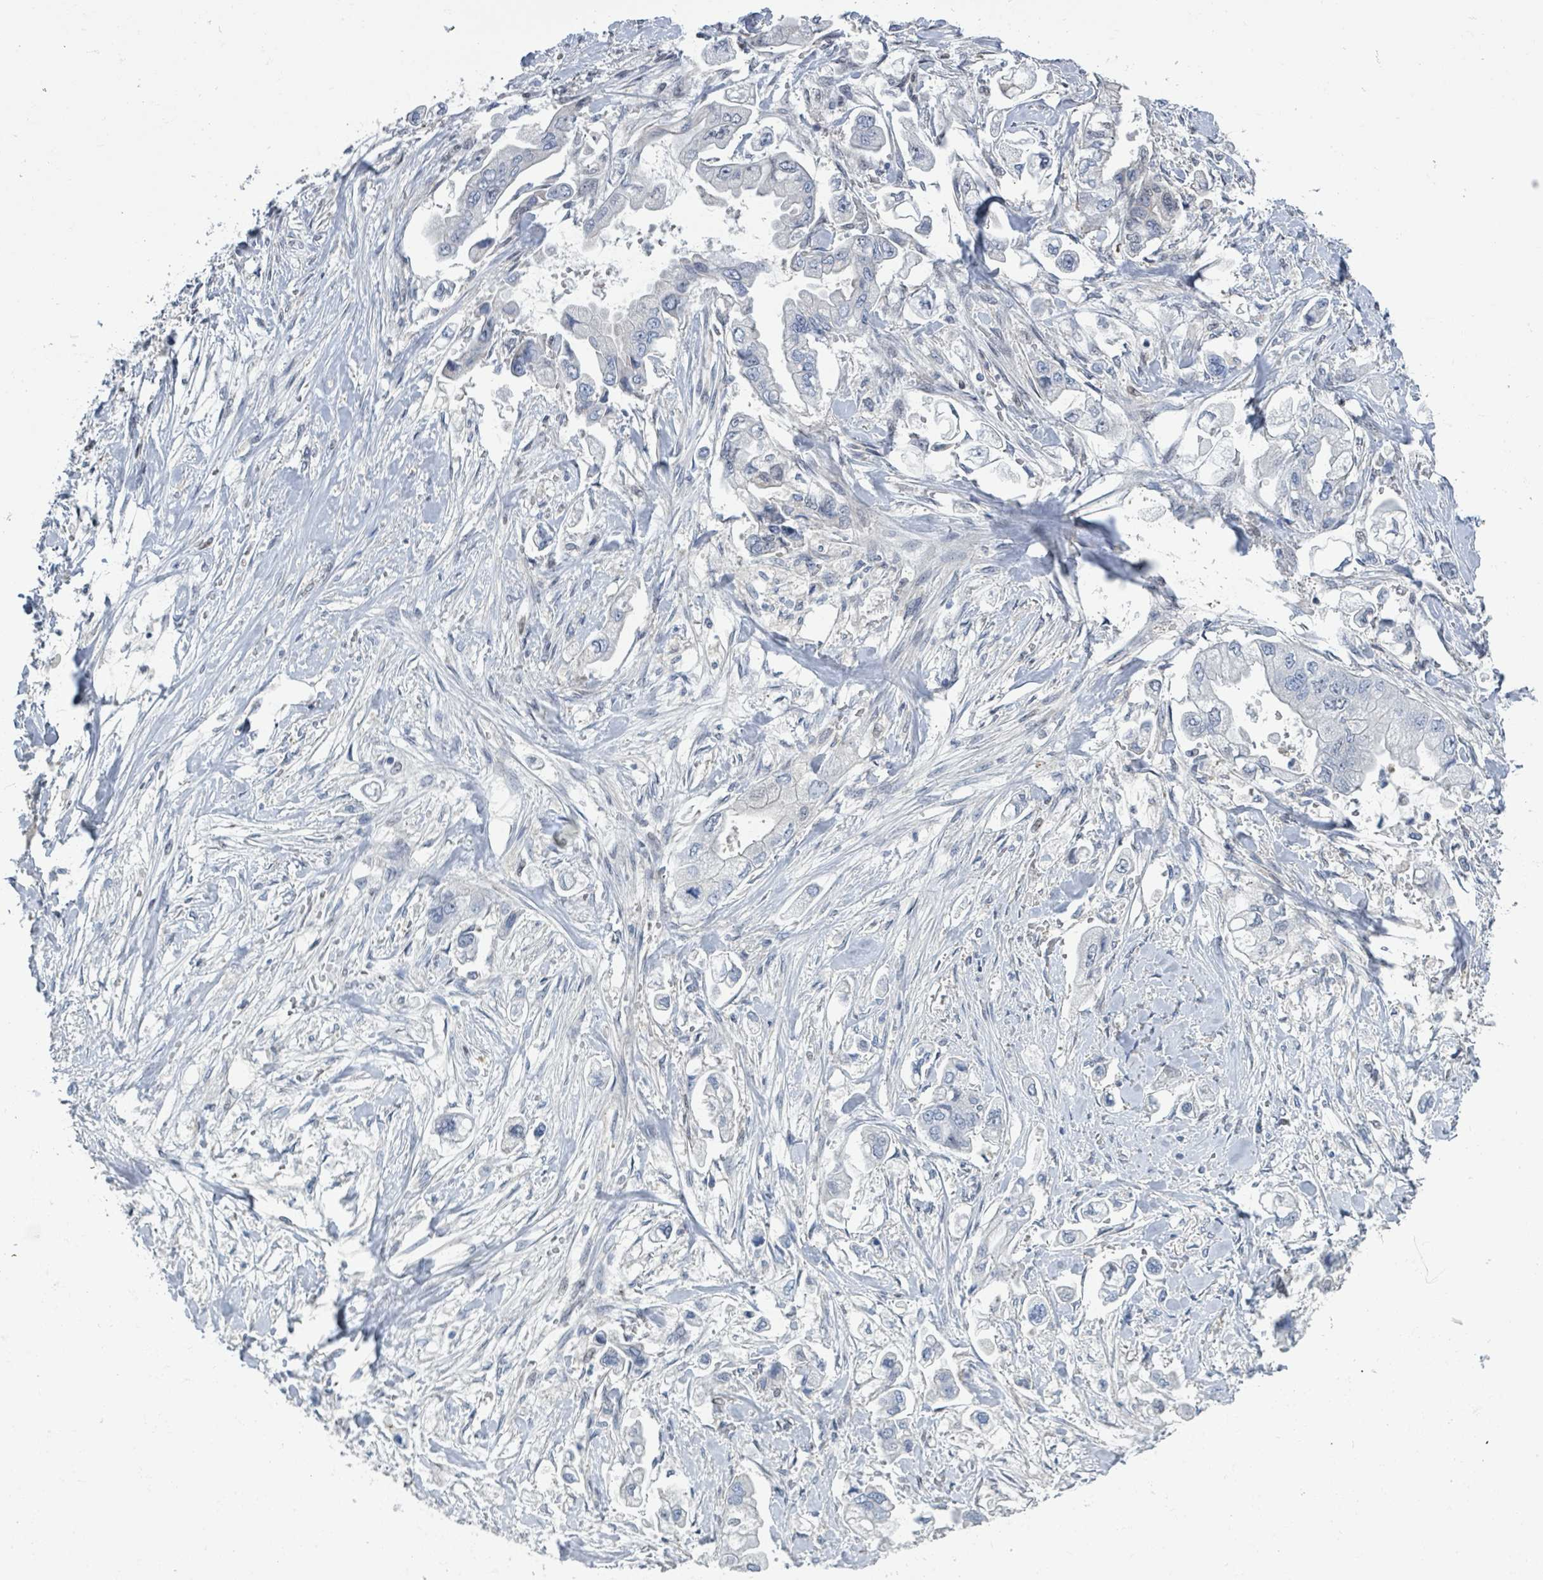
{"staining": {"intensity": "negative", "quantity": "none", "location": "none"}, "tissue": "stomach cancer", "cell_type": "Tumor cells", "image_type": "cancer", "snomed": [{"axis": "morphology", "description": "Adenocarcinoma, NOS"}, {"axis": "topography", "description": "Stomach"}], "caption": "Stomach cancer was stained to show a protein in brown. There is no significant positivity in tumor cells. (DAB (3,3'-diaminobenzidine) immunohistochemistry visualized using brightfield microscopy, high magnification).", "gene": "DGKZ", "patient": {"sex": "male", "age": 62}}